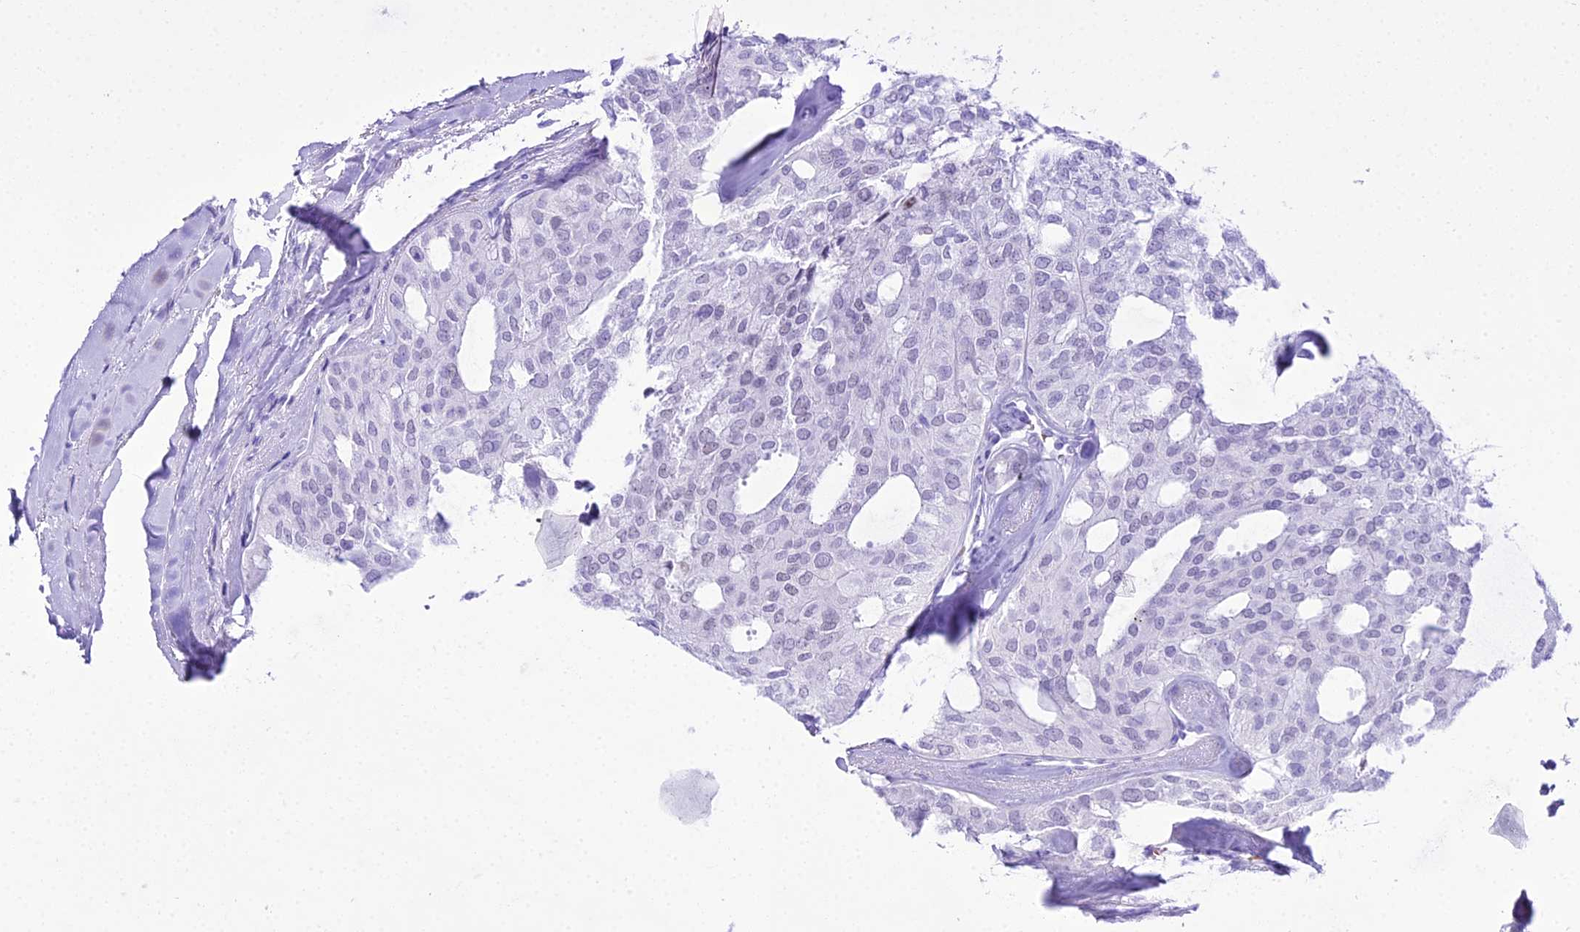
{"staining": {"intensity": "negative", "quantity": "none", "location": "none"}, "tissue": "thyroid cancer", "cell_type": "Tumor cells", "image_type": "cancer", "snomed": [{"axis": "morphology", "description": "Follicular adenoma carcinoma, NOS"}, {"axis": "topography", "description": "Thyroid gland"}], "caption": "The immunohistochemistry (IHC) micrograph has no significant positivity in tumor cells of thyroid follicular adenoma carcinoma tissue.", "gene": "RNPS1", "patient": {"sex": "male", "age": 75}}